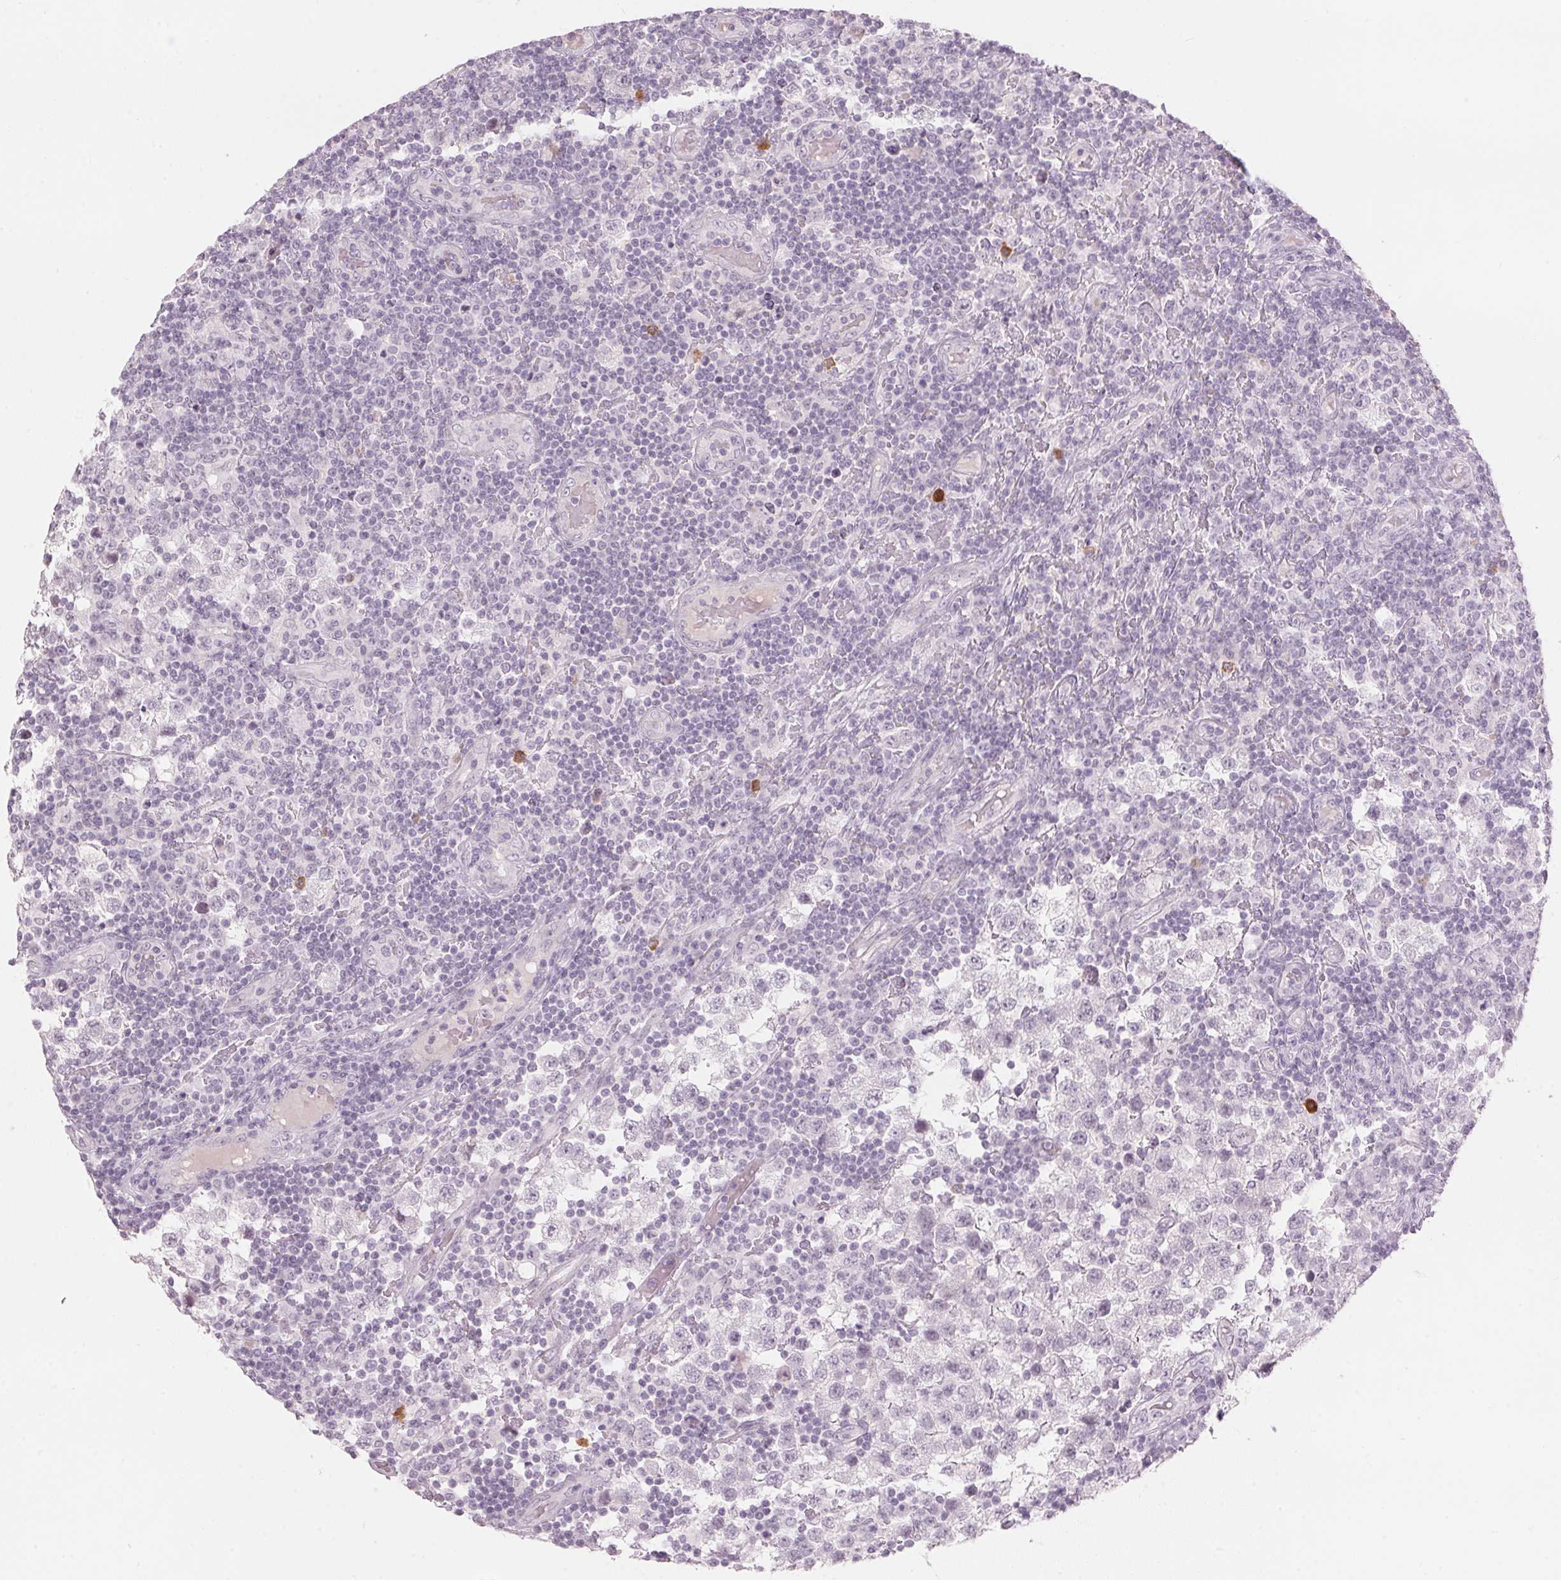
{"staining": {"intensity": "negative", "quantity": "none", "location": "none"}, "tissue": "testis cancer", "cell_type": "Tumor cells", "image_type": "cancer", "snomed": [{"axis": "morphology", "description": "Seminoma, NOS"}, {"axis": "topography", "description": "Testis"}], "caption": "IHC photomicrograph of neoplastic tissue: testis cancer stained with DAB shows no significant protein positivity in tumor cells.", "gene": "SCTR", "patient": {"sex": "male", "age": 34}}